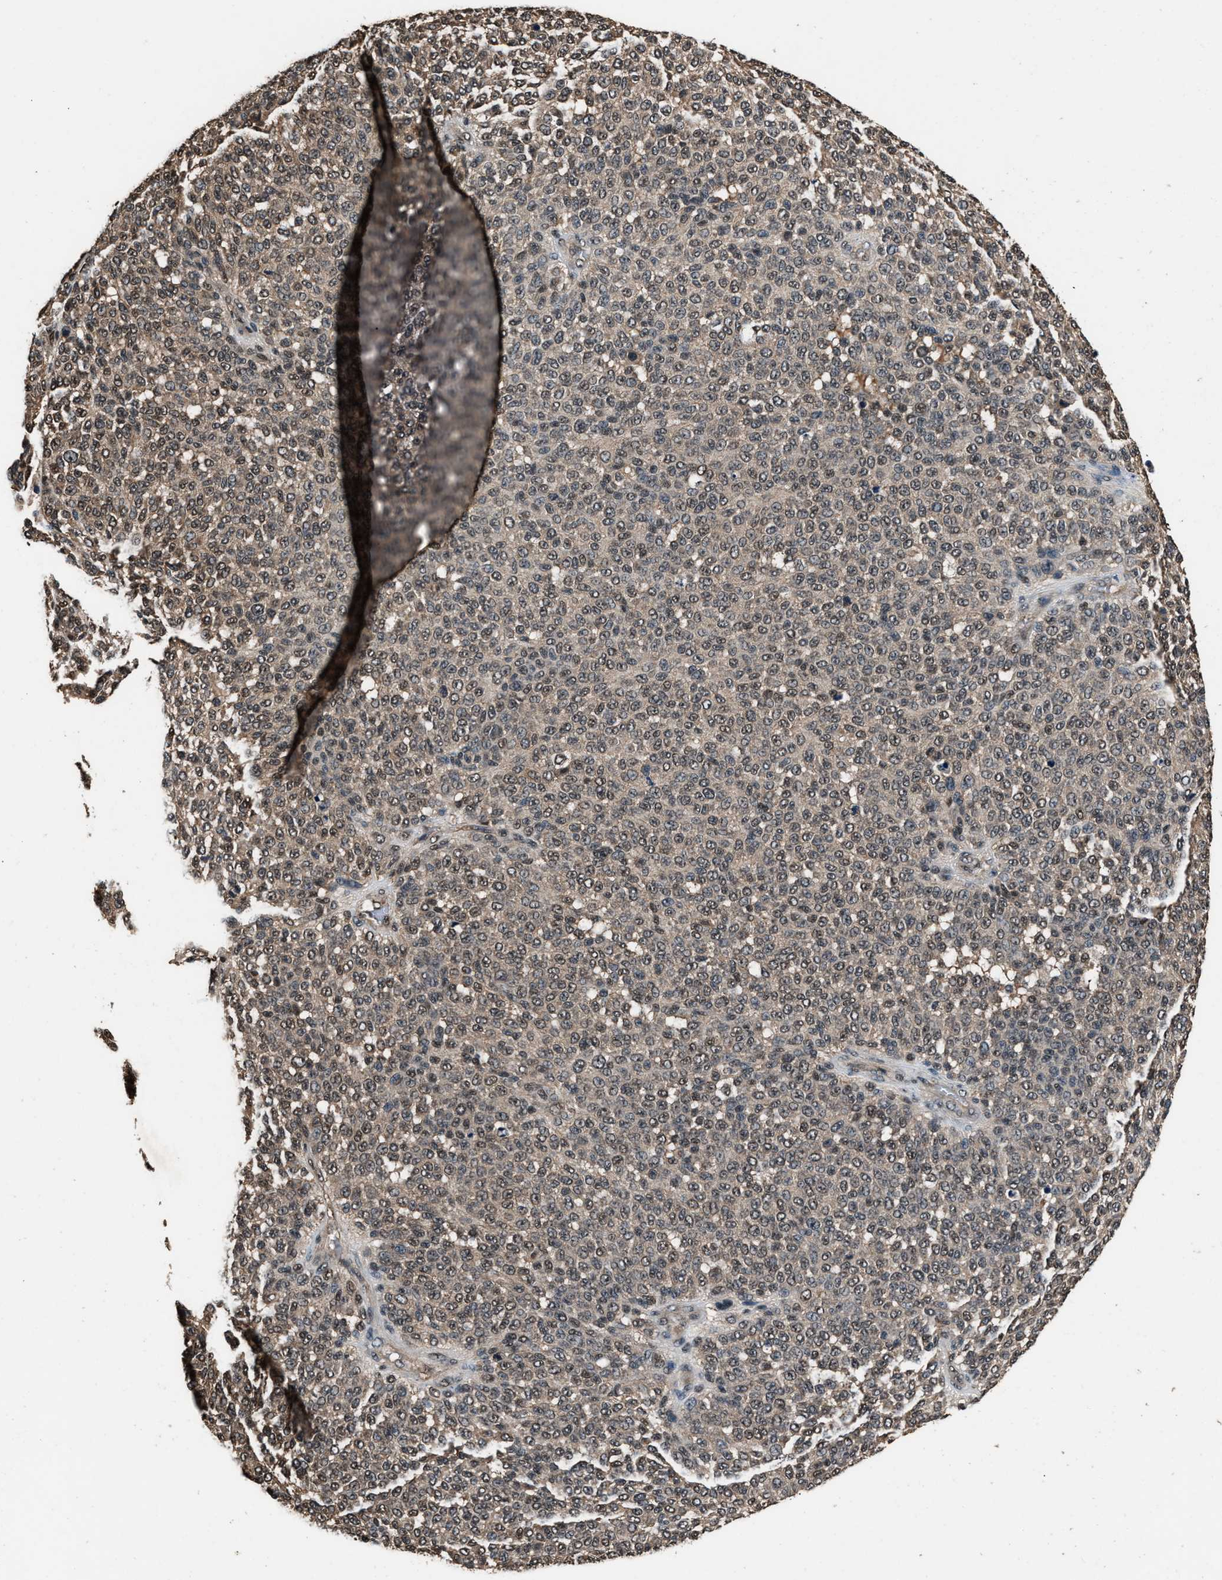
{"staining": {"intensity": "weak", "quantity": ">75%", "location": "cytoplasmic/membranous,nuclear"}, "tissue": "melanoma", "cell_type": "Tumor cells", "image_type": "cancer", "snomed": [{"axis": "morphology", "description": "Malignant melanoma, NOS"}, {"axis": "topography", "description": "Skin"}], "caption": "Tumor cells display weak cytoplasmic/membranous and nuclear staining in approximately >75% of cells in malignant melanoma. The staining was performed using DAB to visualize the protein expression in brown, while the nuclei were stained in blue with hematoxylin (Magnification: 20x).", "gene": "DFFA", "patient": {"sex": "male", "age": 59}}